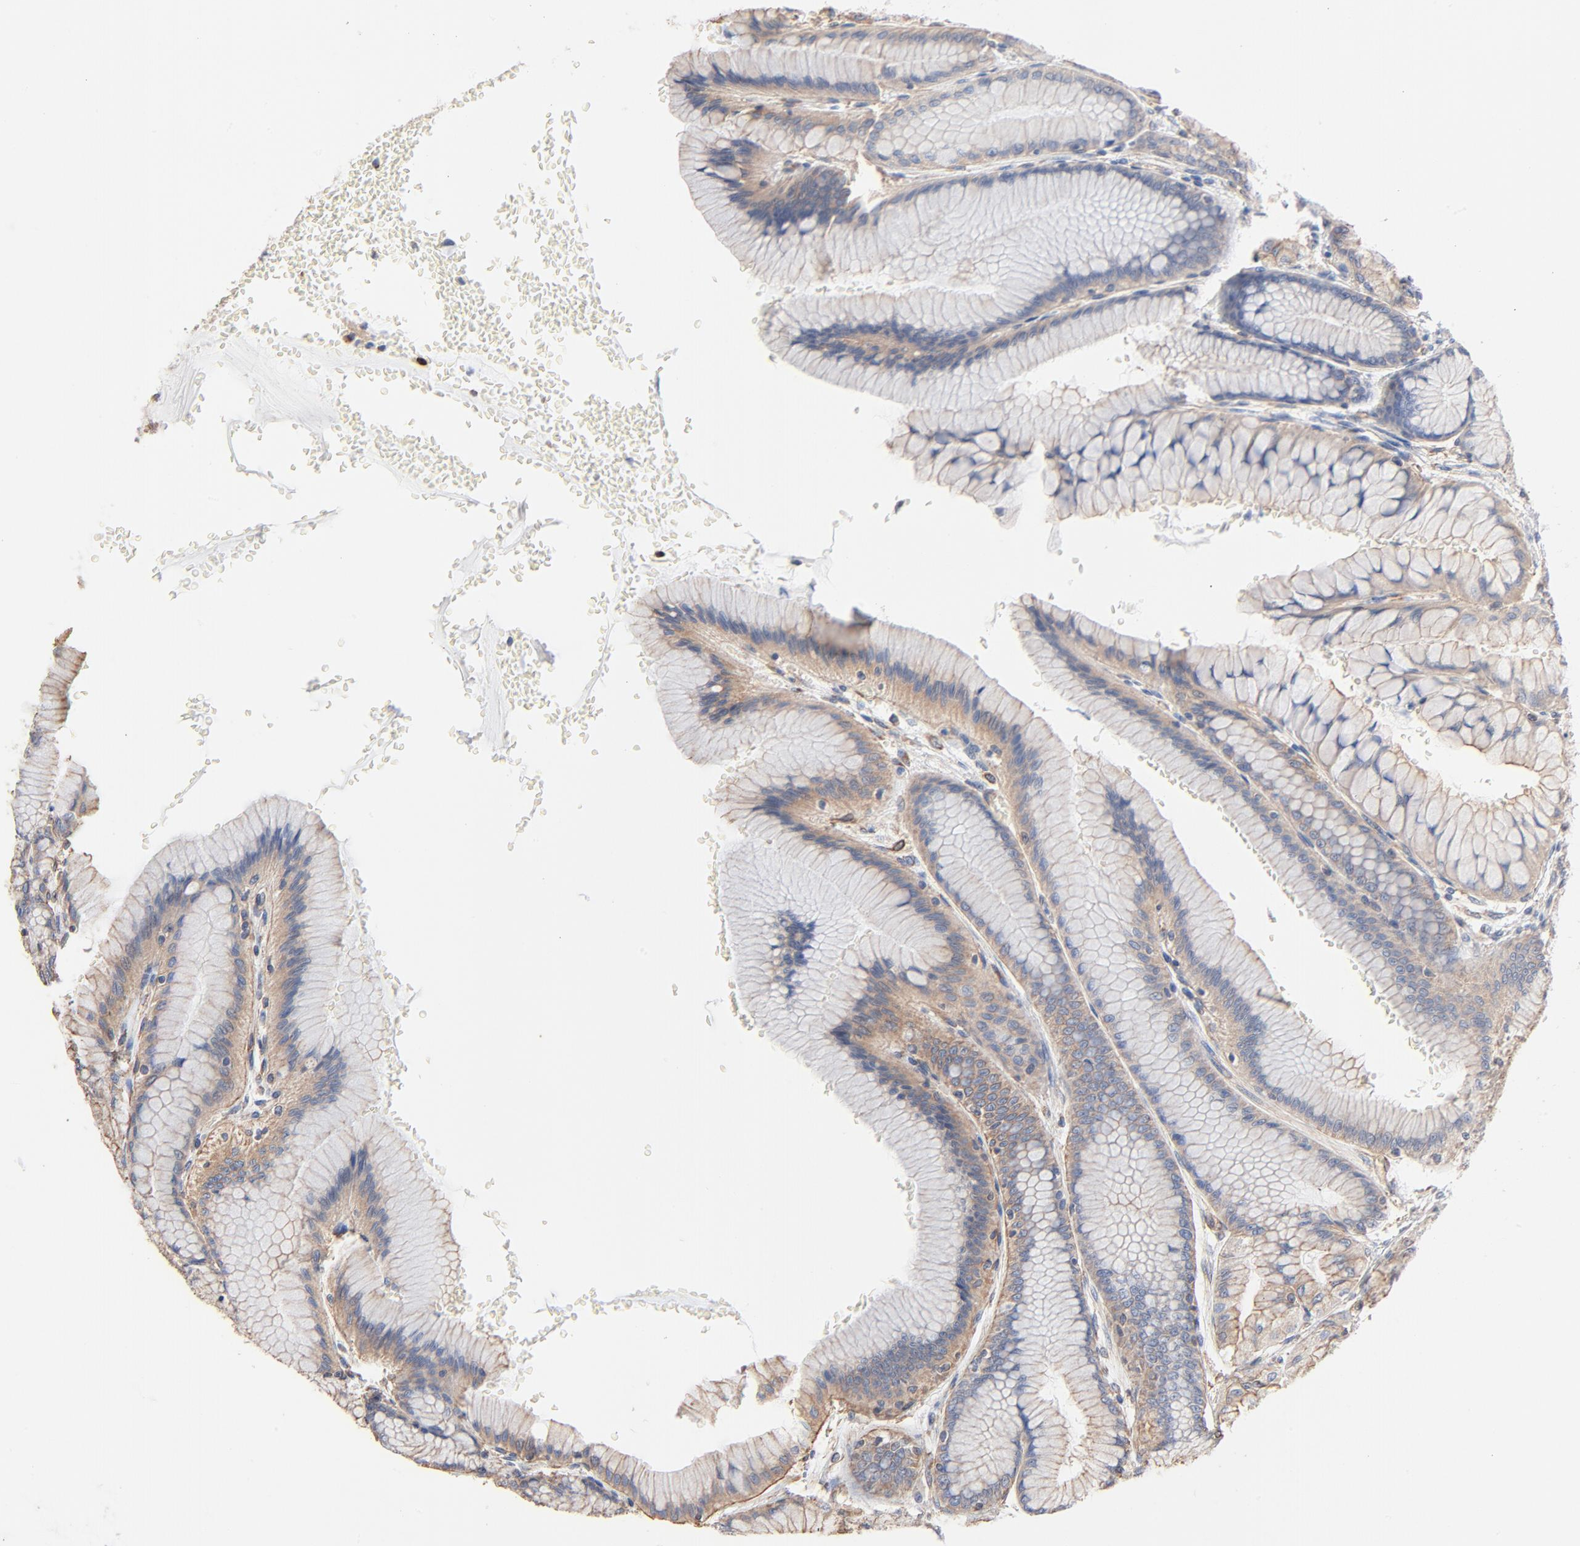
{"staining": {"intensity": "weak", "quantity": "<25%", "location": "cytoplasmic/membranous"}, "tissue": "stomach", "cell_type": "Glandular cells", "image_type": "normal", "snomed": [{"axis": "morphology", "description": "Normal tissue, NOS"}, {"axis": "morphology", "description": "Adenocarcinoma, NOS"}, {"axis": "topography", "description": "Stomach"}, {"axis": "topography", "description": "Stomach, lower"}], "caption": "High power microscopy photomicrograph of an immunohistochemistry micrograph of benign stomach, revealing no significant expression in glandular cells. Brightfield microscopy of IHC stained with DAB (3,3'-diaminobenzidine) (brown) and hematoxylin (blue), captured at high magnification.", "gene": "ABCD4", "patient": {"sex": "female", "age": 65}}